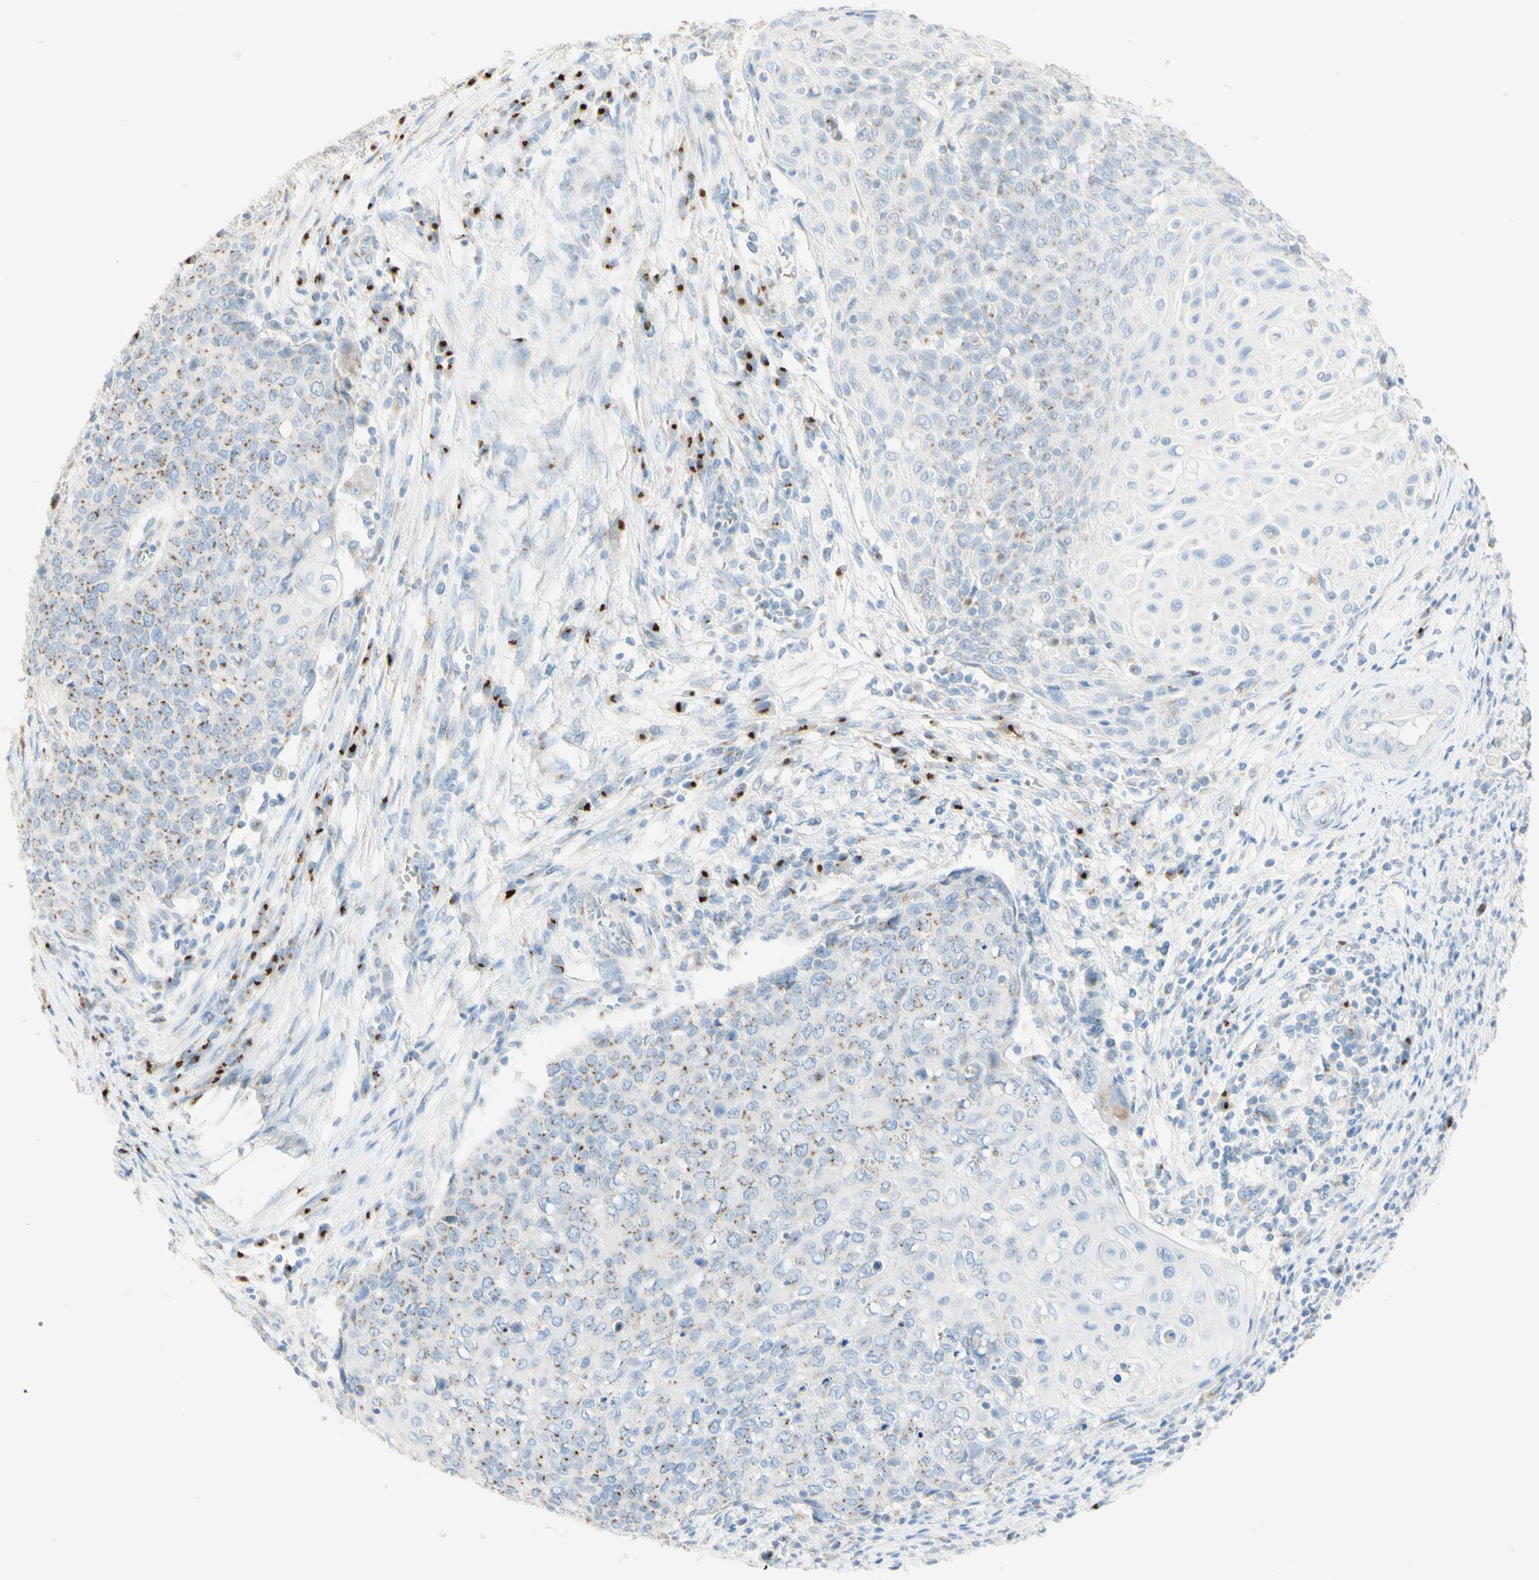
{"staining": {"intensity": "moderate", "quantity": ">75%", "location": "cytoplasmic/membranous"}, "tissue": "cervical cancer", "cell_type": "Tumor cells", "image_type": "cancer", "snomed": [{"axis": "morphology", "description": "Squamous cell carcinoma, NOS"}, {"axis": "topography", "description": "Cervix"}], "caption": "Immunohistochemical staining of human cervical cancer shows medium levels of moderate cytoplasmic/membranous protein staining in approximately >75% of tumor cells. (DAB (3,3'-diaminobenzidine) = brown stain, brightfield microscopy at high magnification).", "gene": "MANEA", "patient": {"sex": "female", "age": 39}}